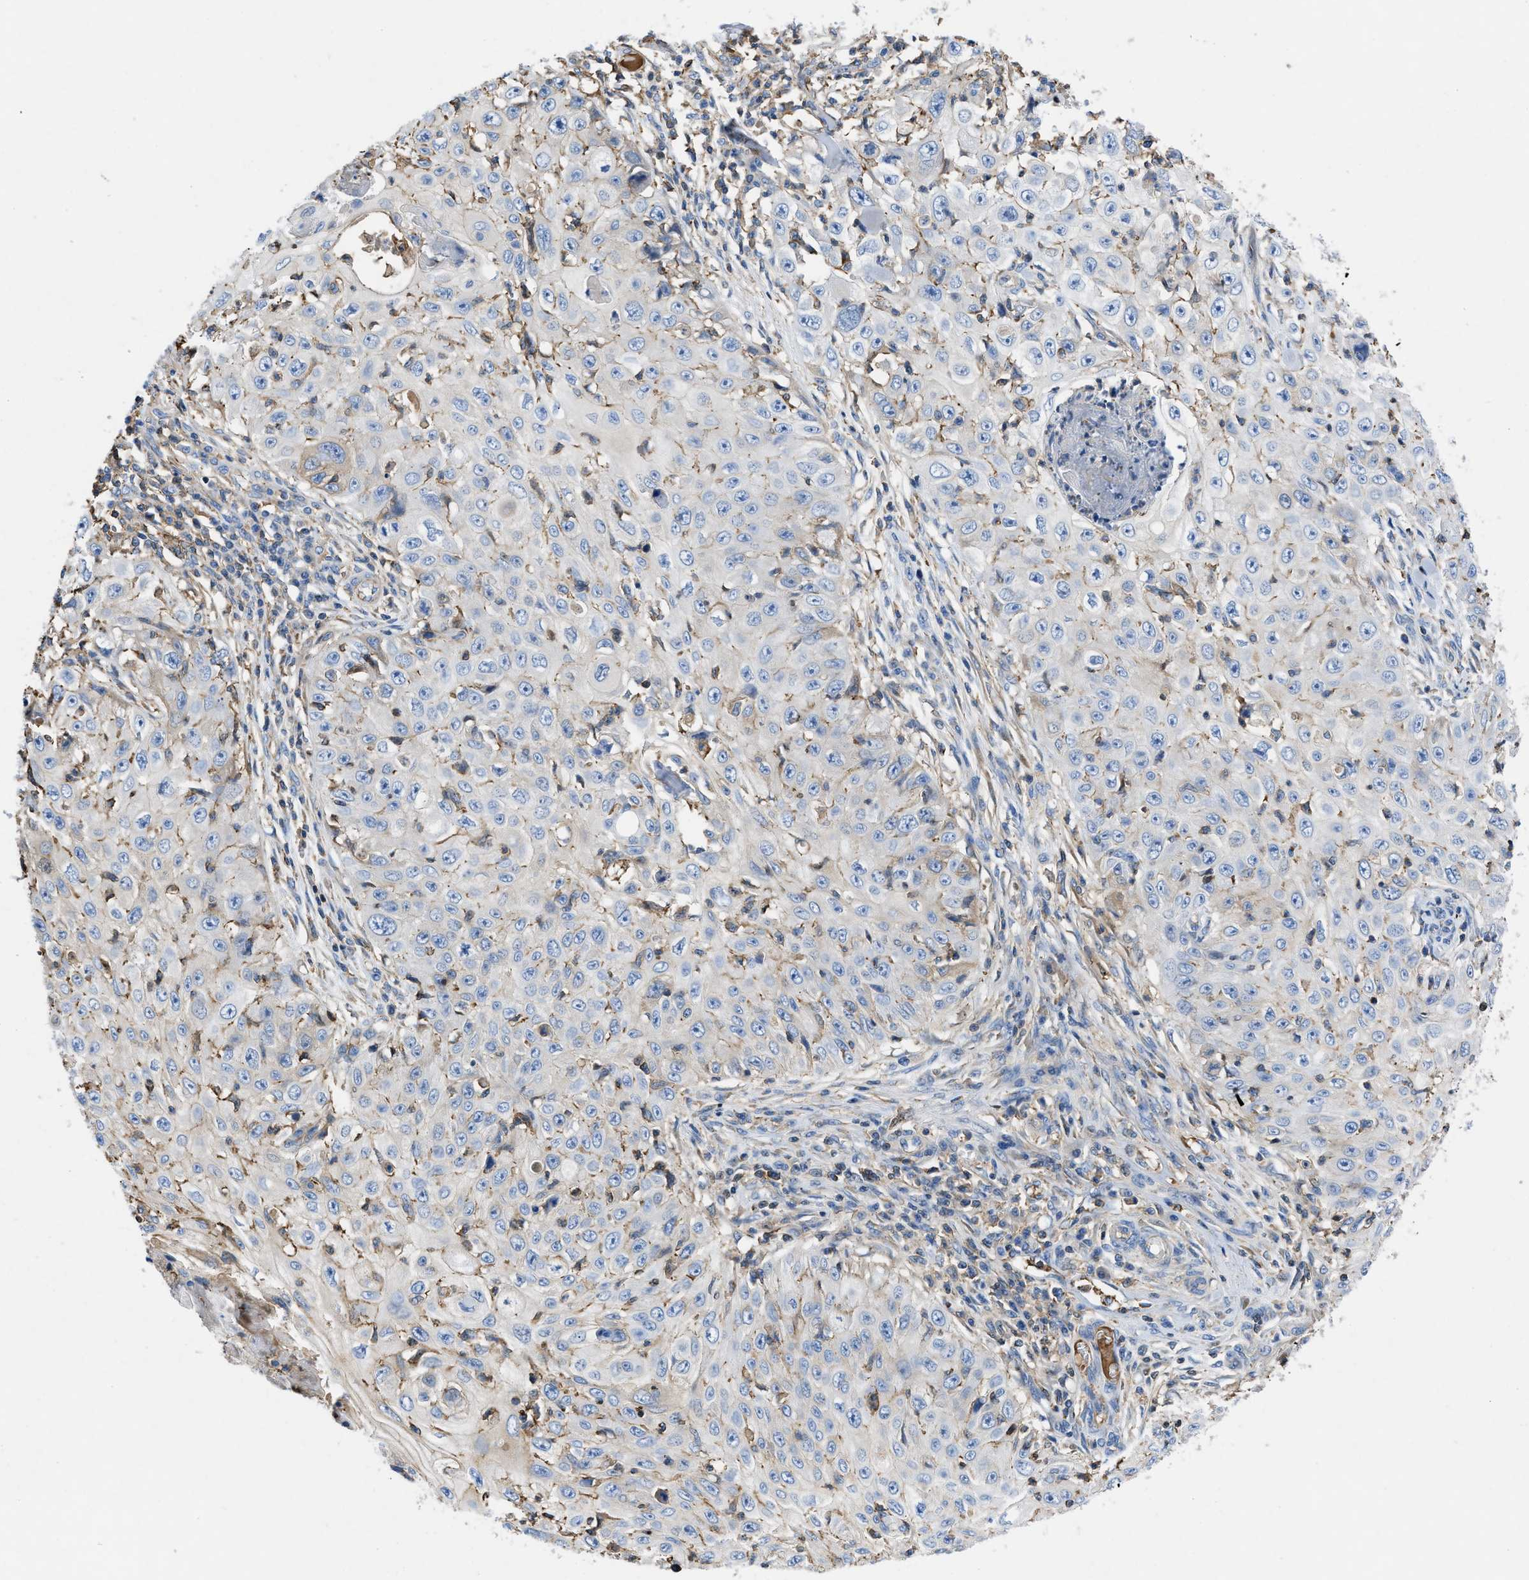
{"staining": {"intensity": "negative", "quantity": "none", "location": "none"}, "tissue": "skin cancer", "cell_type": "Tumor cells", "image_type": "cancer", "snomed": [{"axis": "morphology", "description": "Squamous cell carcinoma, NOS"}, {"axis": "topography", "description": "Skin"}], "caption": "Tumor cells are negative for protein expression in human skin squamous cell carcinoma.", "gene": "ATP6V0D1", "patient": {"sex": "male", "age": 86}}